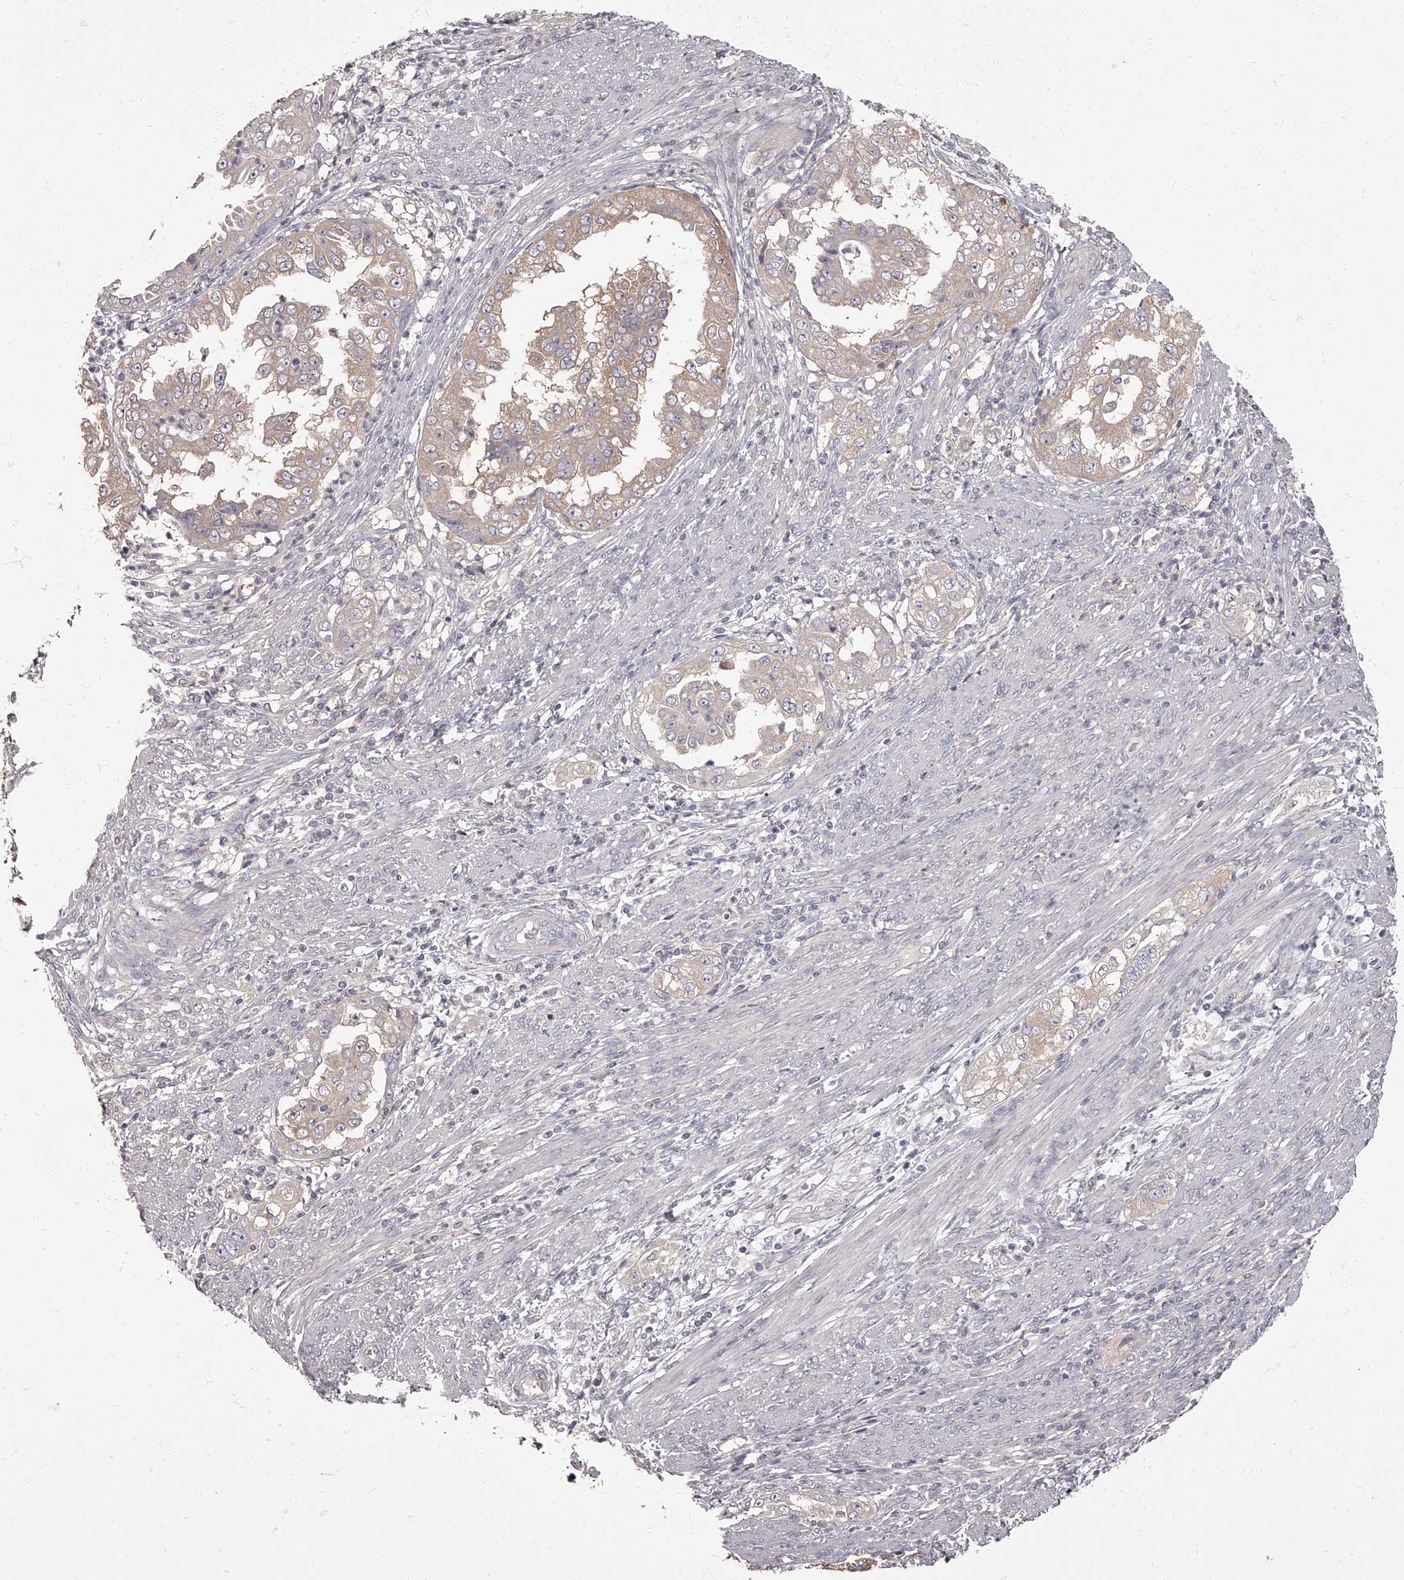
{"staining": {"intensity": "weak", "quantity": "<25%", "location": "cytoplasmic/membranous"}, "tissue": "endometrial cancer", "cell_type": "Tumor cells", "image_type": "cancer", "snomed": [{"axis": "morphology", "description": "Adenocarcinoma, NOS"}, {"axis": "topography", "description": "Endometrium"}], "caption": "Immunohistochemistry (IHC) histopathology image of neoplastic tissue: endometrial cancer stained with DAB (3,3'-diaminobenzidine) displays no significant protein positivity in tumor cells.", "gene": "APEH", "patient": {"sex": "female", "age": 85}}